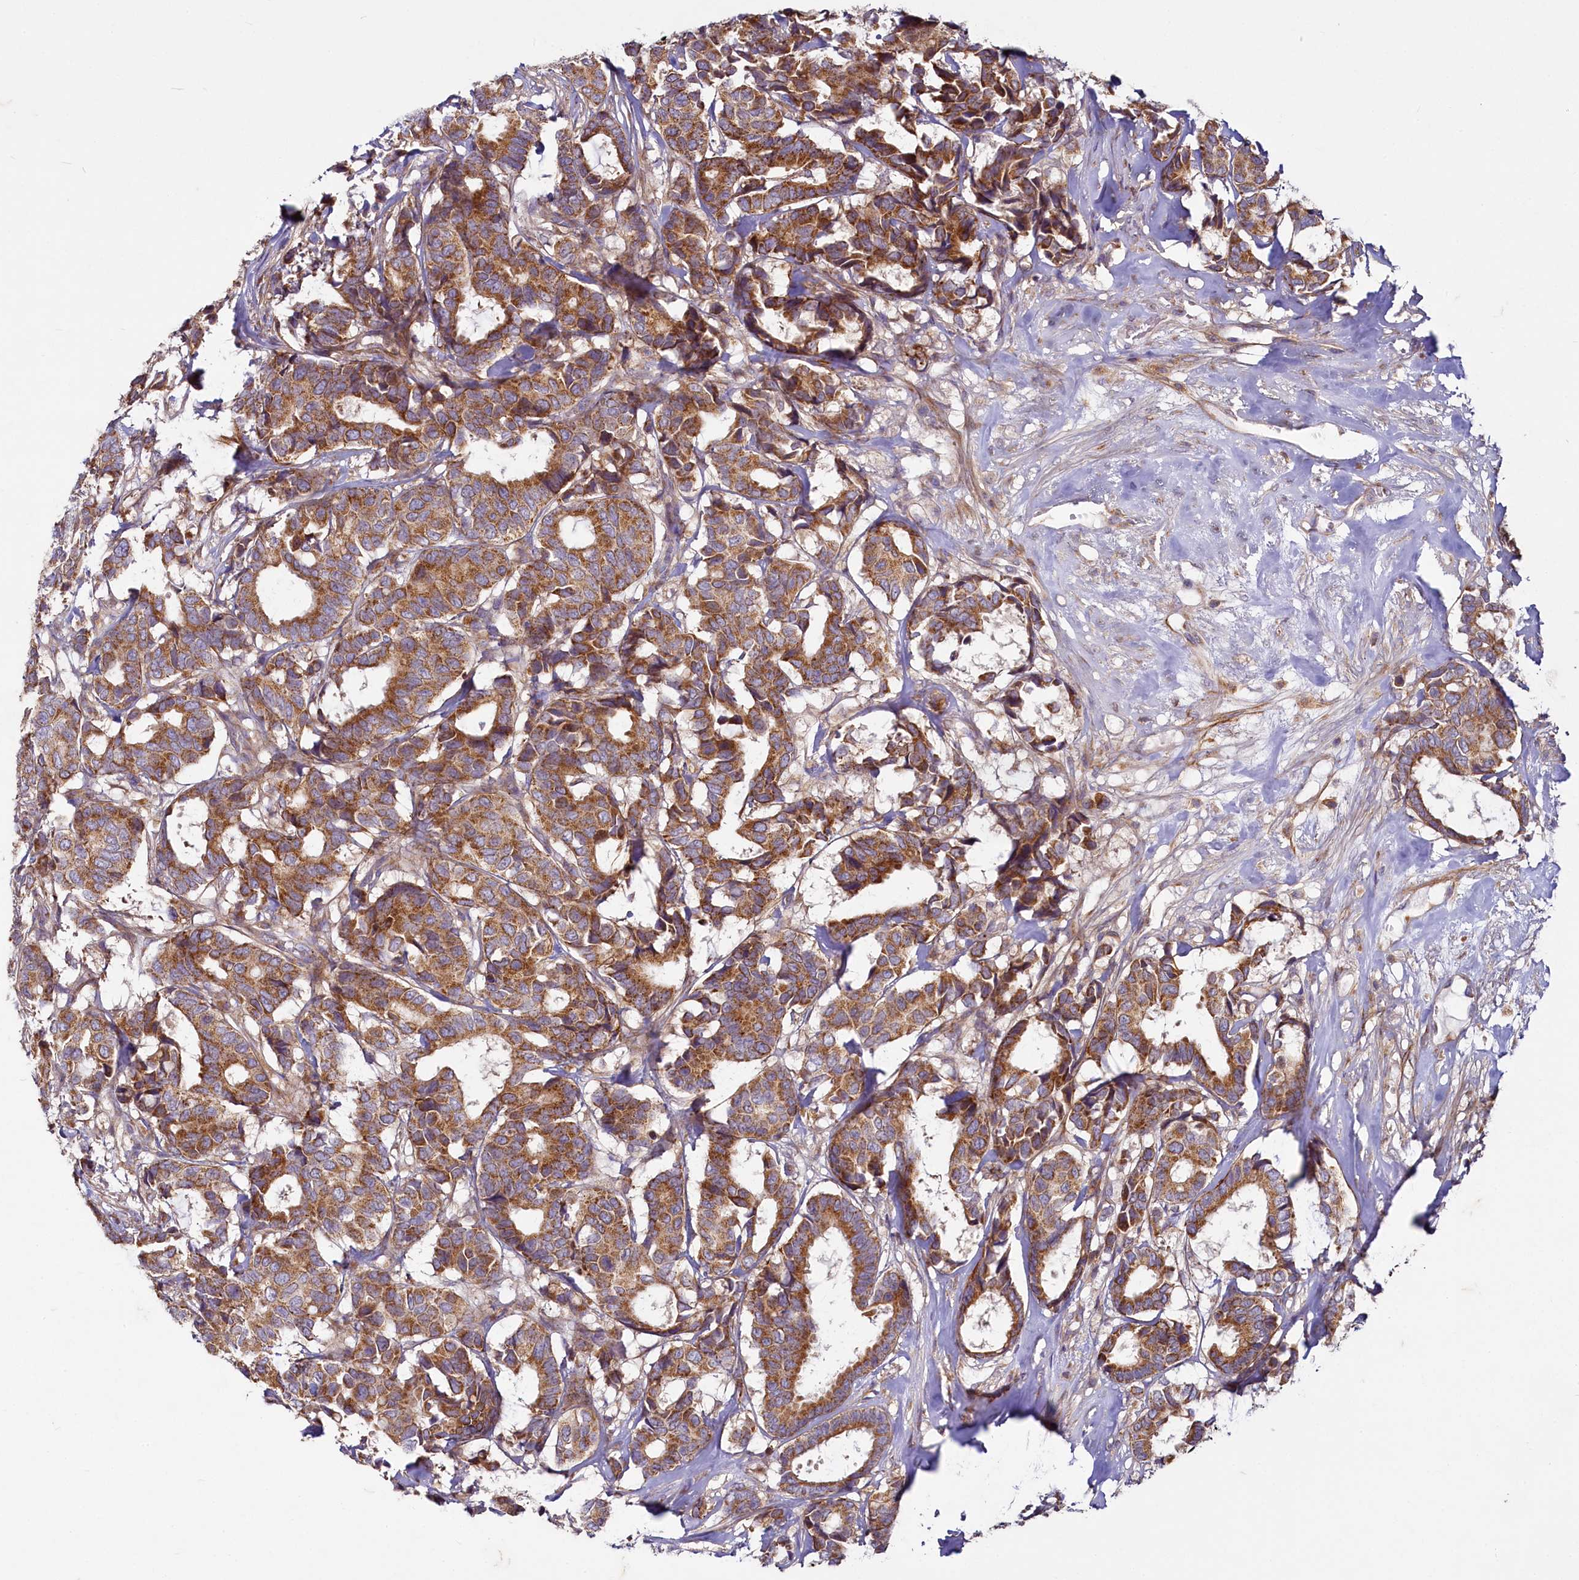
{"staining": {"intensity": "strong", "quantity": ">75%", "location": "cytoplasmic/membranous"}, "tissue": "breast cancer", "cell_type": "Tumor cells", "image_type": "cancer", "snomed": [{"axis": "morphology", "description": "Duct carcinoma"}, {"axis": "topography", "description": "Breast"}], "caption": "This micrograph exhibits IHC staining of human breast cancer, with high strong cytoplasmic/membranous positivity in about >75% of tumor cells.", "gene": "ADCY2", "patient": {"sex": "female", "age": 87}}